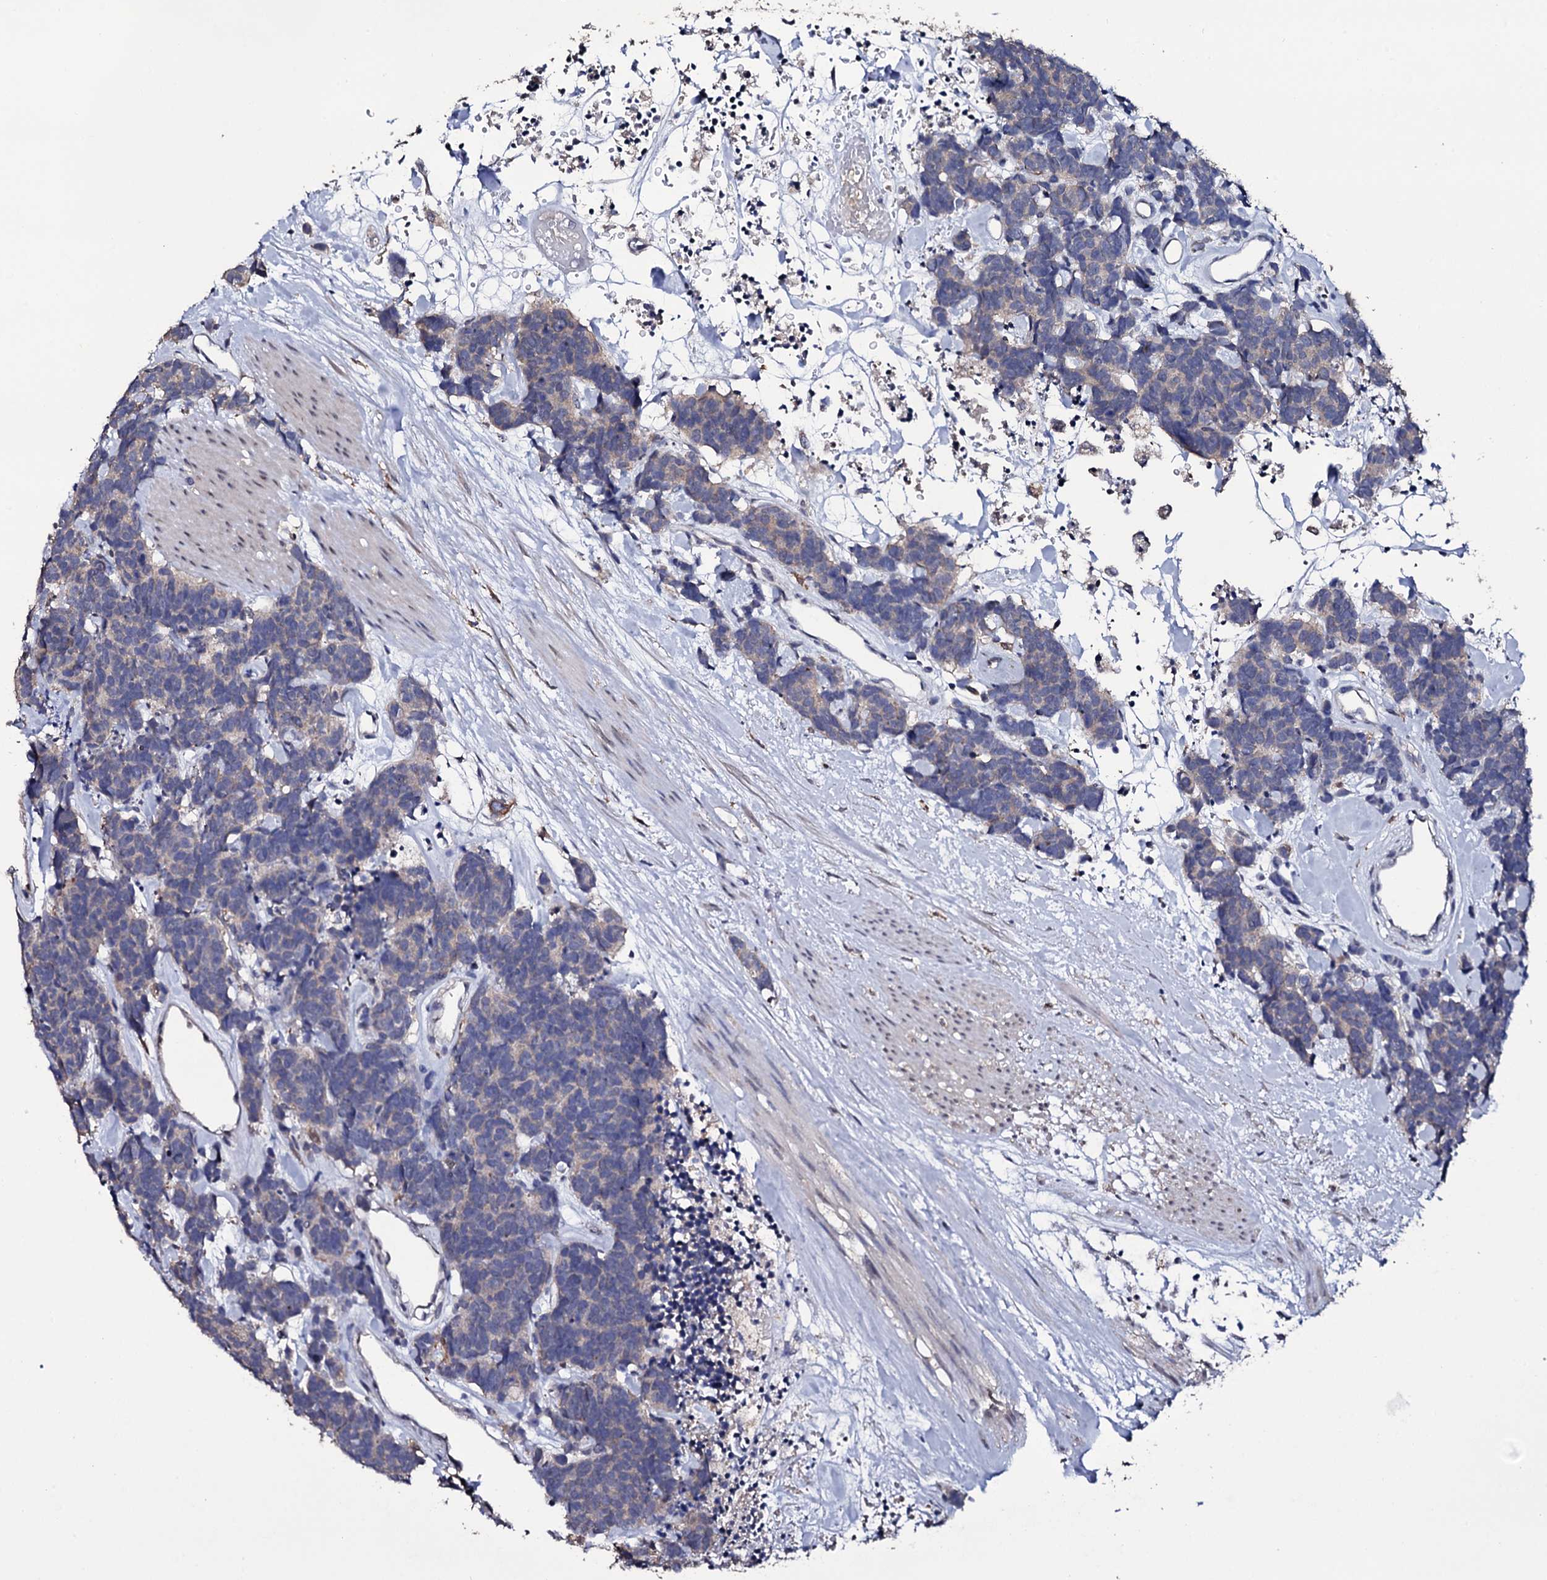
{"staining": {"intensity": "weak", "quantity": "25%-75%", "location": "cytoplasmic/membranous"}, "tissue": "carcinoid", "cell_type": "Tumor cells", "image_type": "cancer", "snomed": [{"axis": "morphology", "description": "Carcinoma, NOS"}, {"axis": "morphology", "description": "Carcinoid, malignant, NOS"}, {"axis": "topography", "description": "Urinary bladder"}], "caption": "Carcinoid stained with DAB (3,3'-diaminobenzidine) immunohistochemistry demonstrates low levels of weak cytoplasmic/membranous positivity in approximately 25%-75% of tumor cells.", "gene": "CRYL1", "patient": {"sex": "male", "age": 57}}